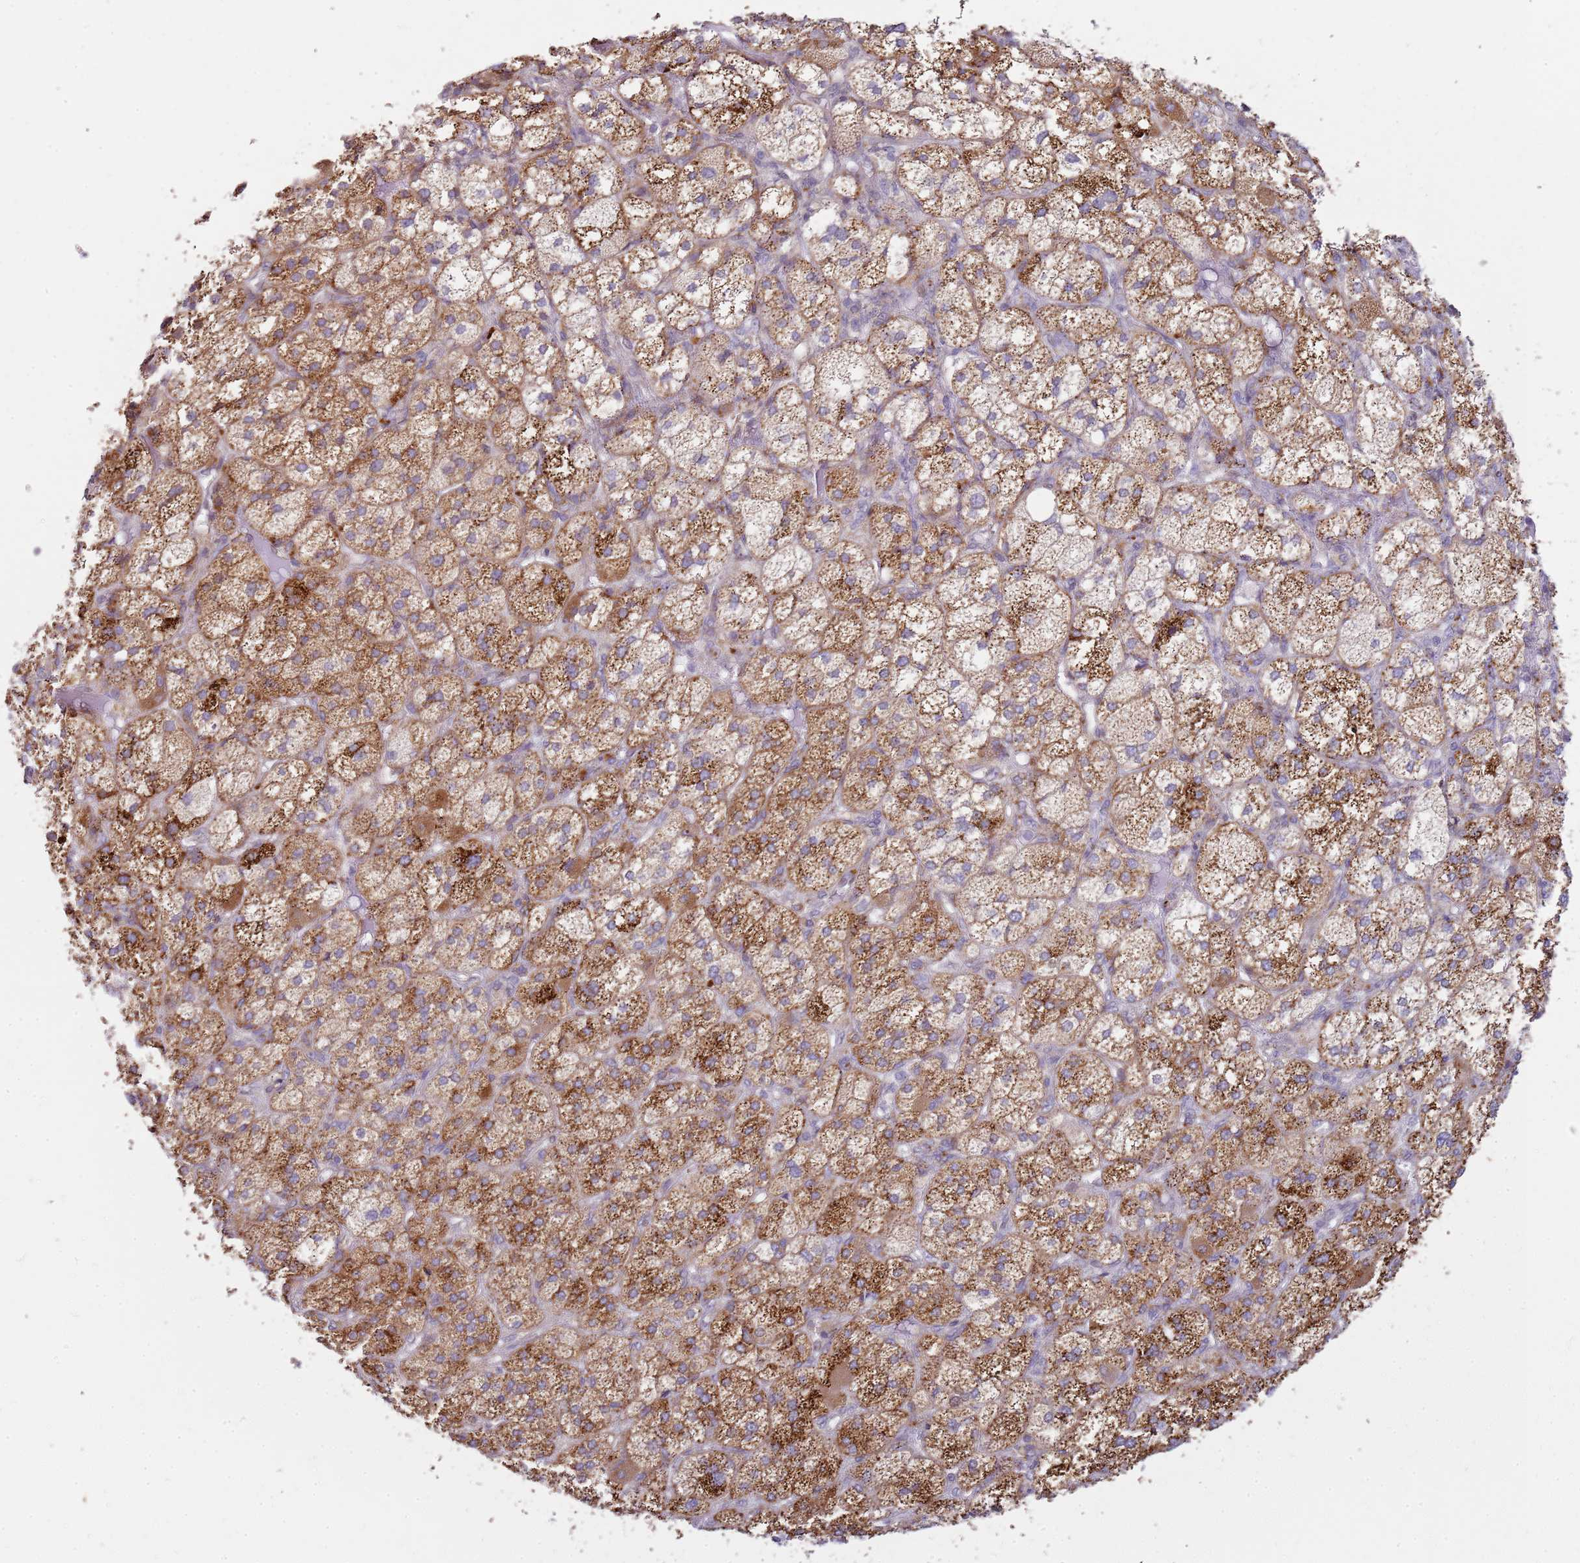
{"staining": {"intensity": "strong", "quantity": "25%-75%", "location": "cytoplasmic/membranous"}, "tissue": "adrenal gland", "cell_type": "Glandular cells", "image_type": "normal", "snomed": [{"axis": "morphology", "description": "Normal tissue, NOS"}, {"axis": "topography", "description": "Adrenal gland"}], "caption": "Immunohistochemistry (DAB (3,3'-diaminobenzidine)) staining of normal human adrenal gland displays strong cytoplasmic/membranous protein positivity in about 25%-75% of glandular cells.", "gene": "GRAP", "patient": {"sex": "female", "age": 61}}